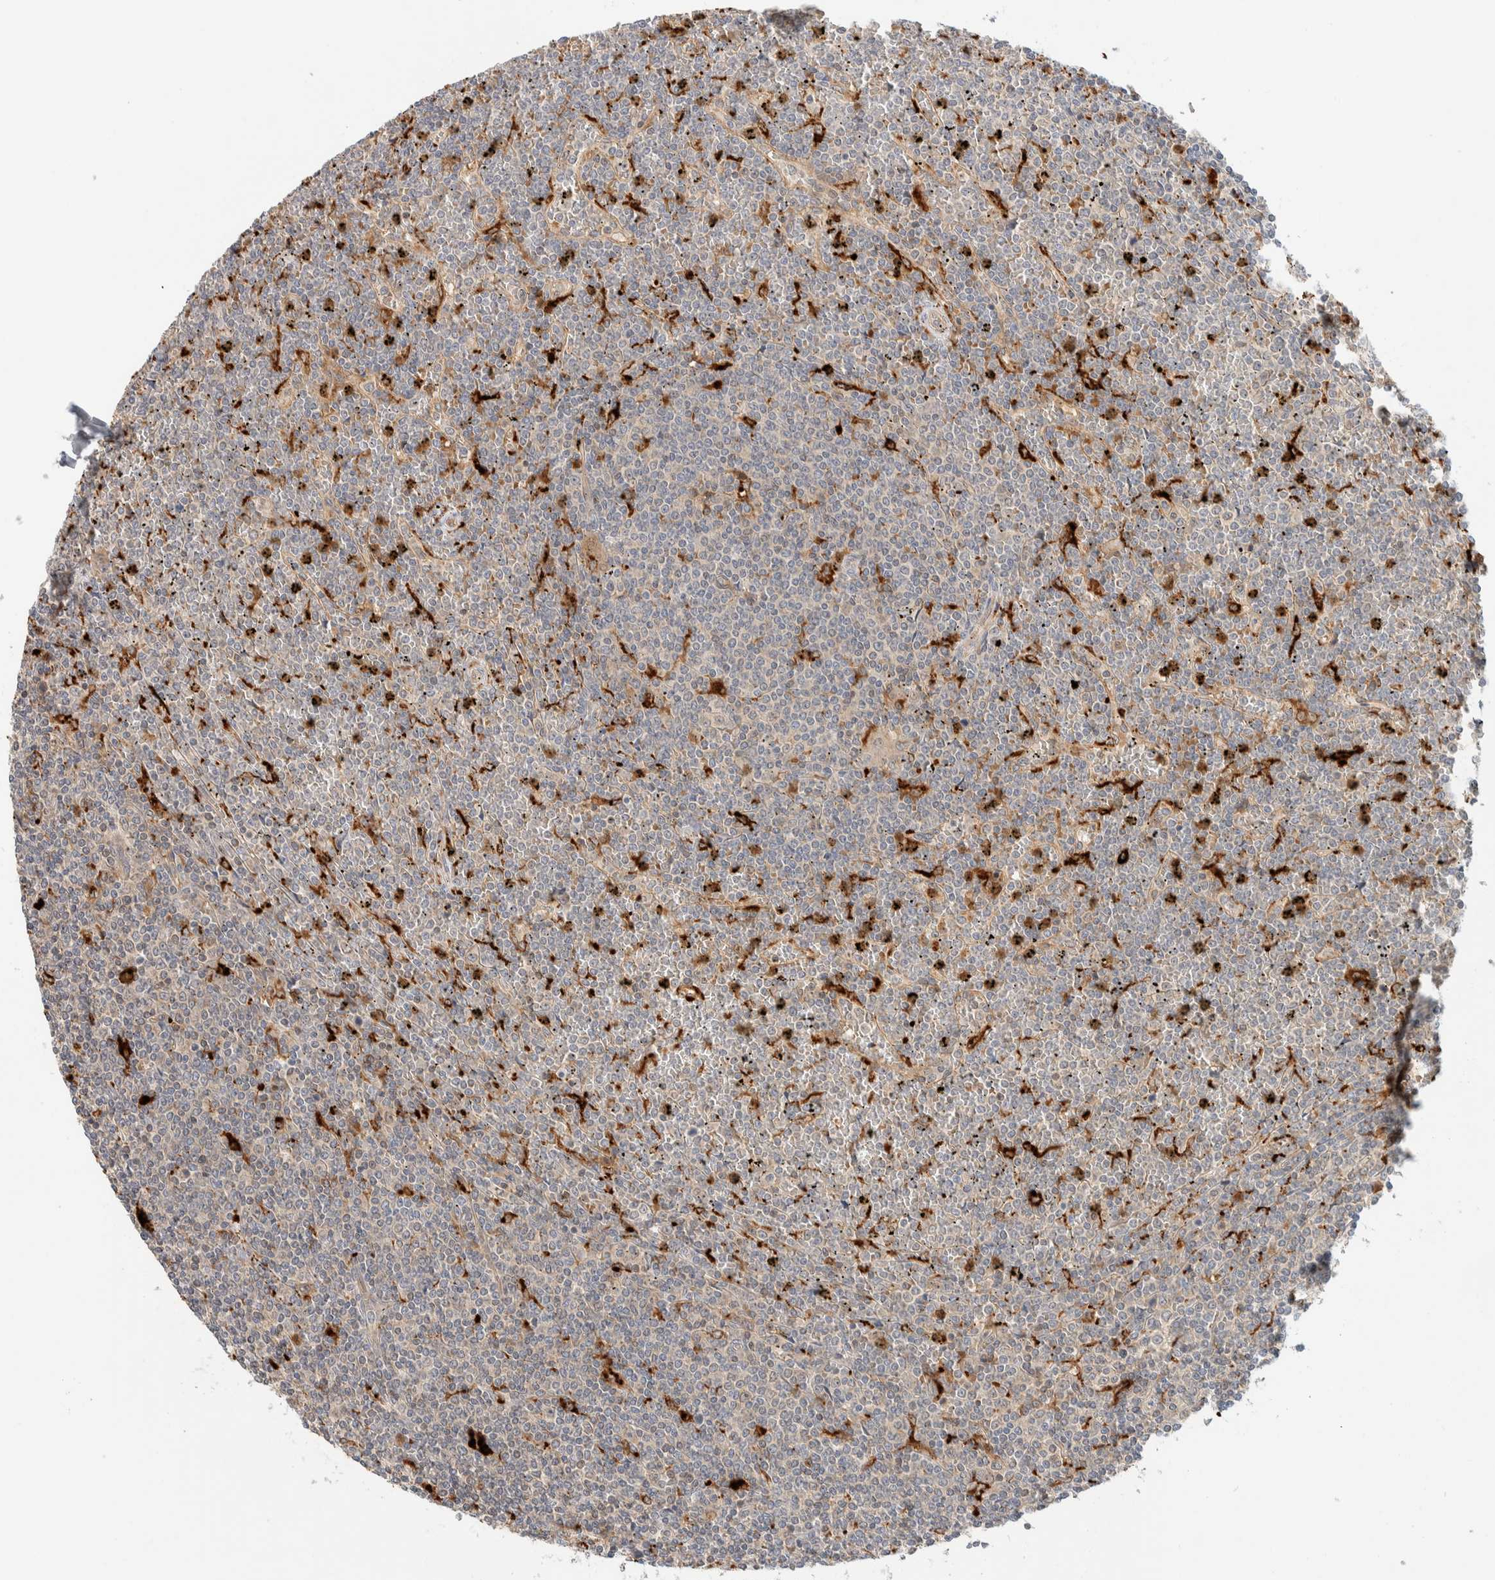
{"staining": {"intensity": "negative", "quantity": "none", "location": "none"}, "tissue": "lymphoma", "cell_type": "Tumor cells", "image_type": "cancer", "snomed": [{"axis": "morphology", "description": "Malignant lymphoma, non-Hodgkin's type, Low grade"}, {"axis": "topography", "description": "Spleen"}], "caption": "A high-resolution photomicrograph shows immunohistochemistry (IHC) staining of lymphoma, which displays no significant positivity in tumor cells.", "gene": "GCLM", "patient": {"sex": "female", "age": 19}}